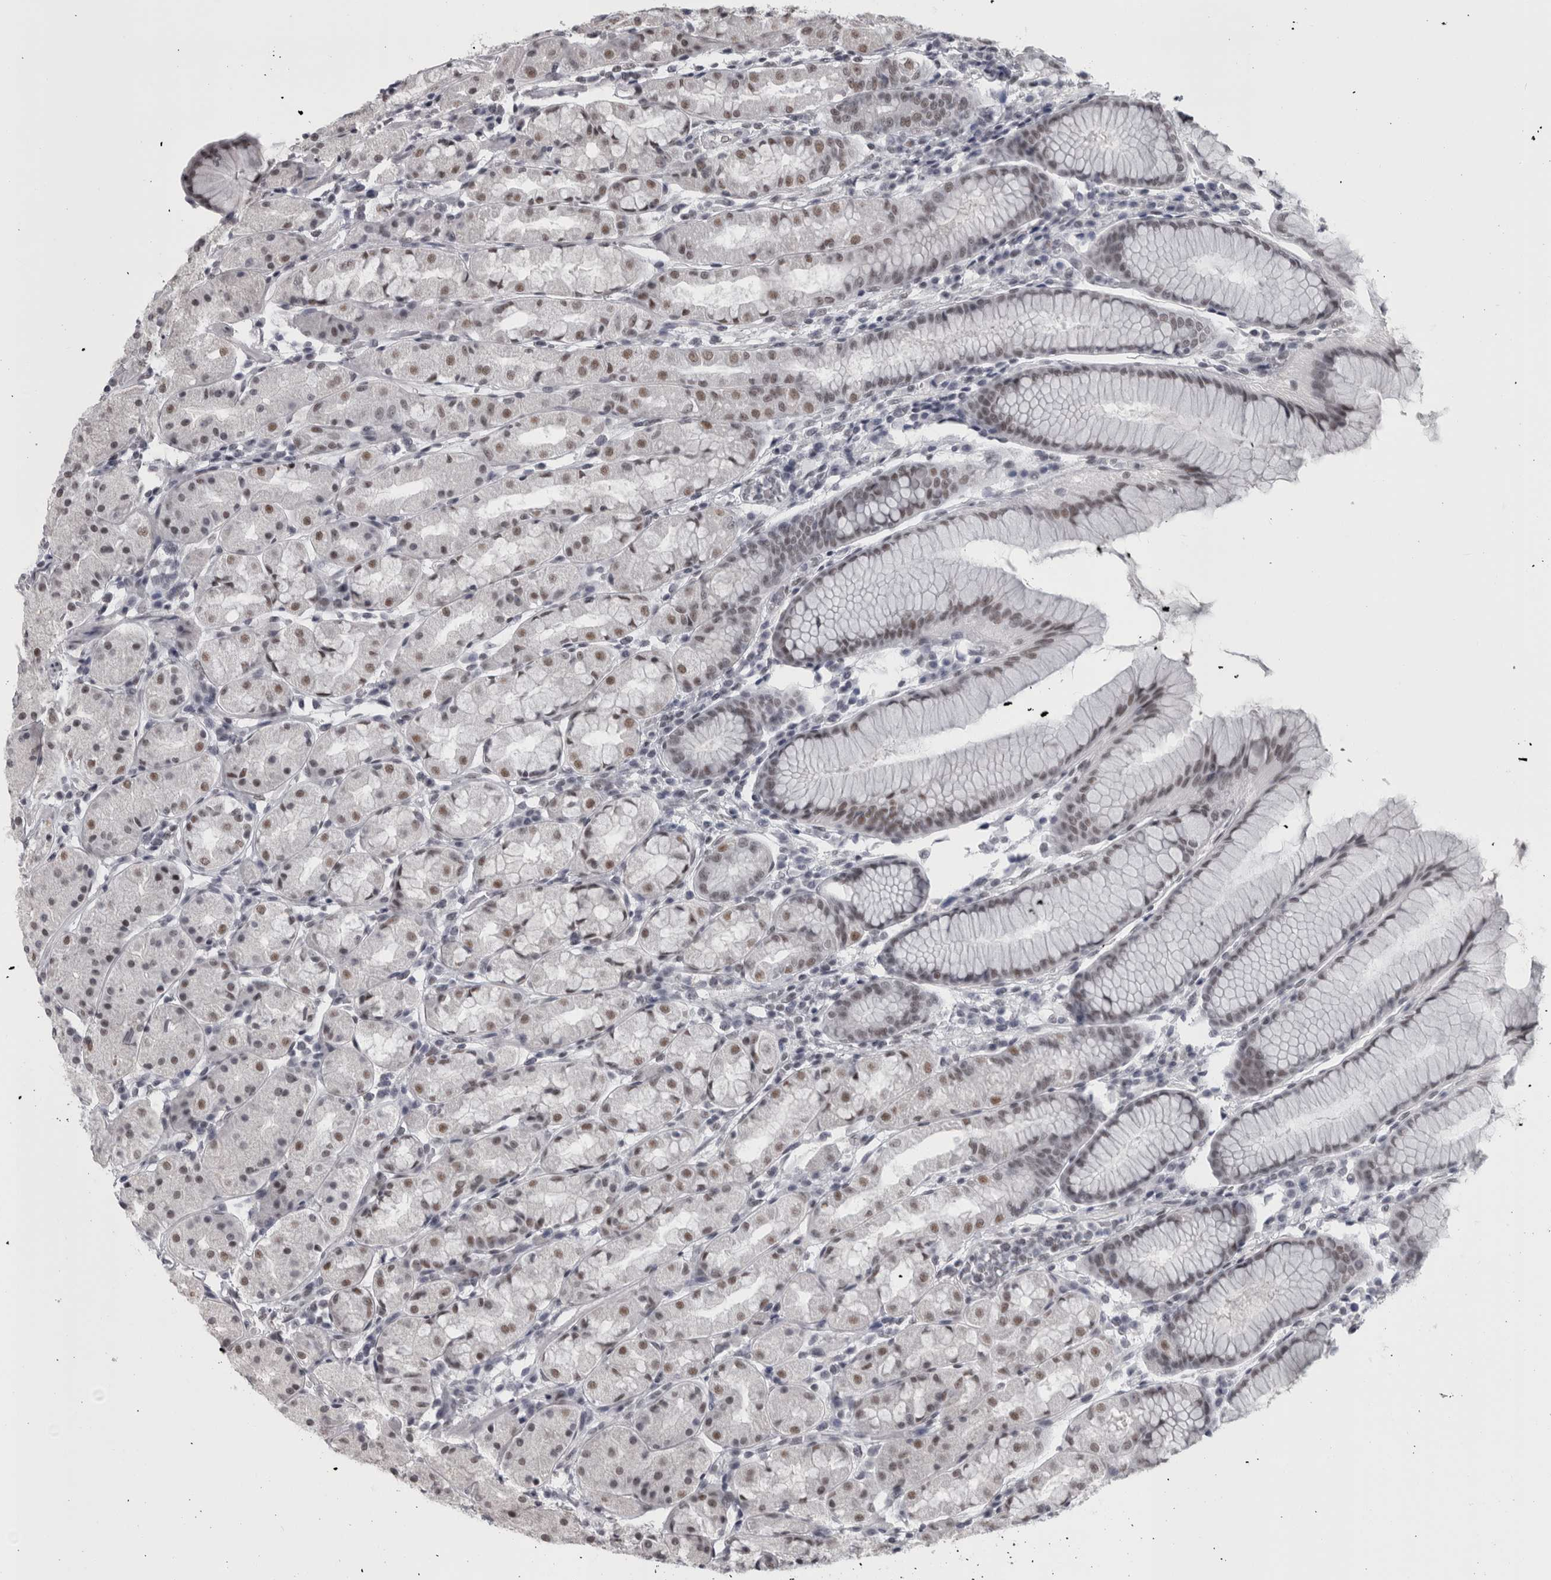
{"staining": {"intensity": "weak", "quantity": "25%-75%", "location": "nuclear"}, "tissue": "stomach", "cell_type": "Glandular cells", "image_type": "normal", "snomed": [{"axis": "morphology", "description": "Normal tissue, NOS"}, {"axis": "topography", "description": "Stomach, lower"}], "caption": "Glandular cells show low levels of weak nuclear positivity in approximately 25%-75% of cells in unremarkable human stomach.", "gene": "ARID4B", "patient": {"sex": "female", "age": 56}}